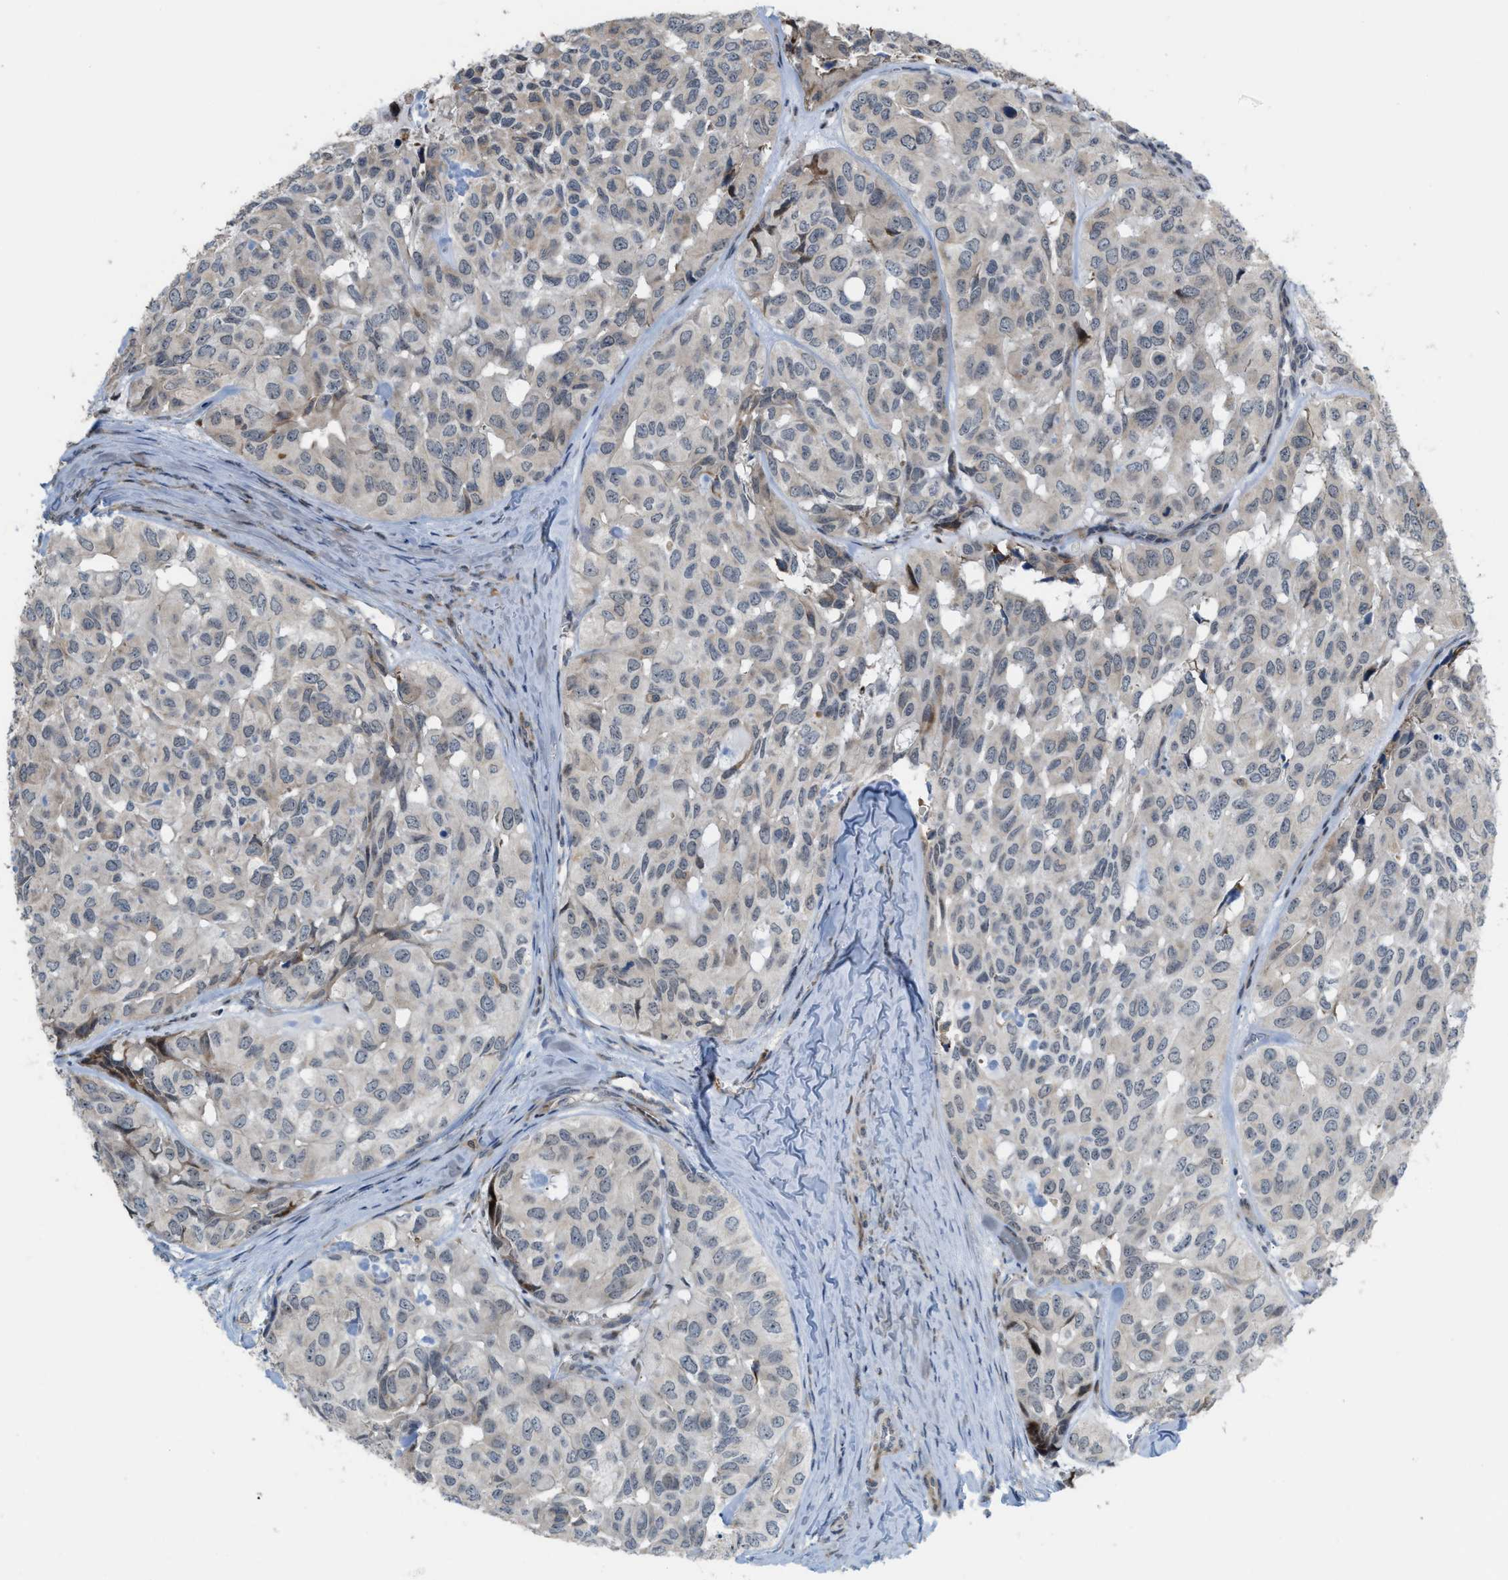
{"staining": {"intensity": "negative", "quantity": "none", "location": "none"}, "tissue": "head and neck cancer", "cell_type": "Tumor cells", "image_type": "cancer", "snomed": [{"axis": "morphology", "description": "Adenocarcinoma, NOS"}, {"axis": "topography", "description": "Salivary gland, NOS"}, {"axis": "topography", "description": "Head-Neck"}], "caption": "Head and neck cancer was stained to show a protein in brown. There is no significant positivity in tumor cells. (DAB immunohistochemistry with hematoxylin counter stain).", "gene": "DIPK1A", "patient": {"sex": "female", "age": 76}}